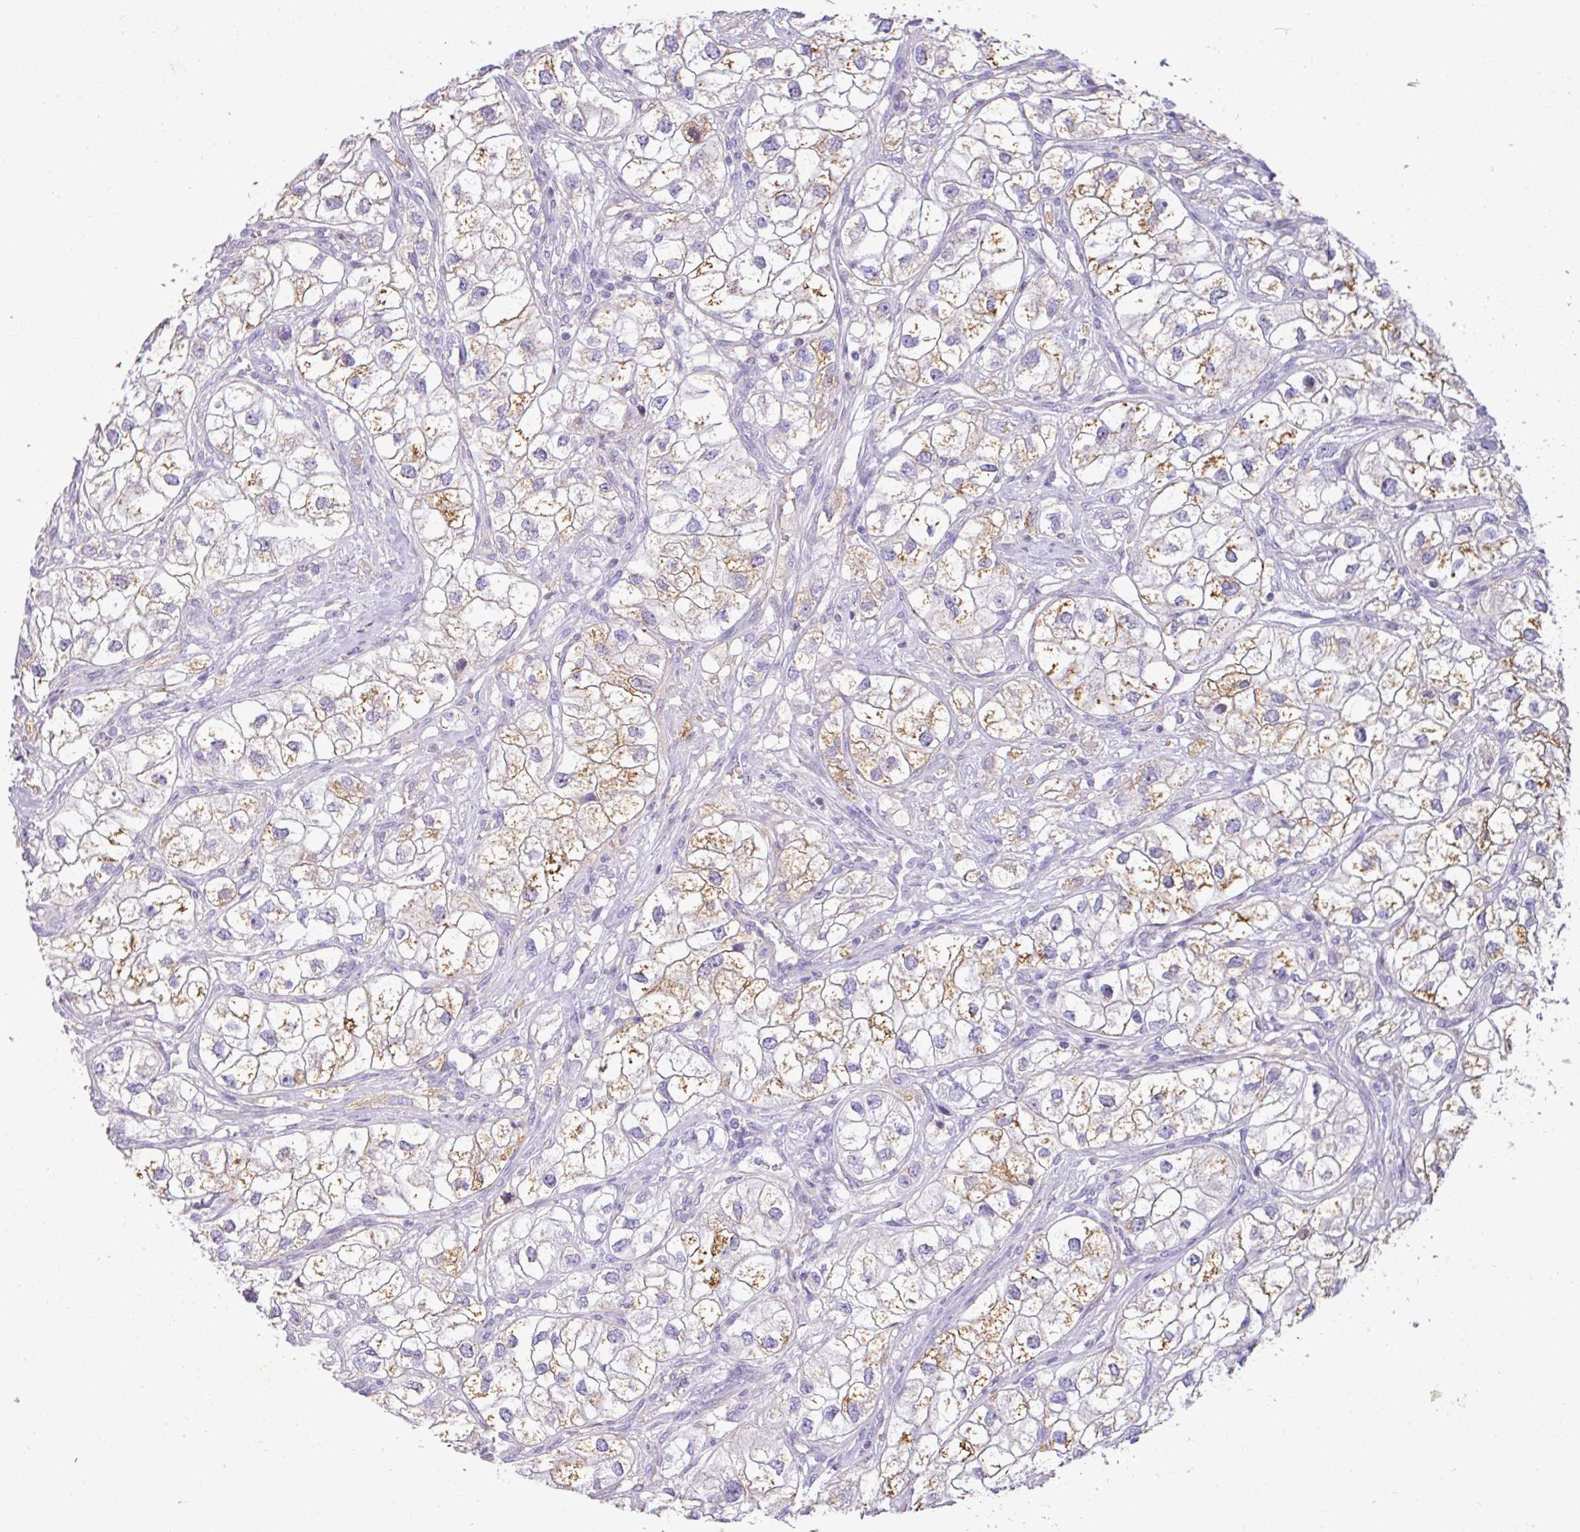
{"staining": {"intensity": "weak", "quantity": ">75%", "location": "cytoplasmic/membranous"}, "tissue": "renal cancer", "cell_type": "Tumor cells", "image_type": "cancer", "snomed": [{"axis": "morphology", "description": "Adenocarcinoma, NOS"}, {"axis": "topography", "description": "Kidney"}], "caption": "Weak cytoplasmic/membranous staining is present in approximately >75% of tumor cells in adenocarcinoma (renal).", "gene": "OR6C6", "patient": {"sex": "male", "age": 59}}